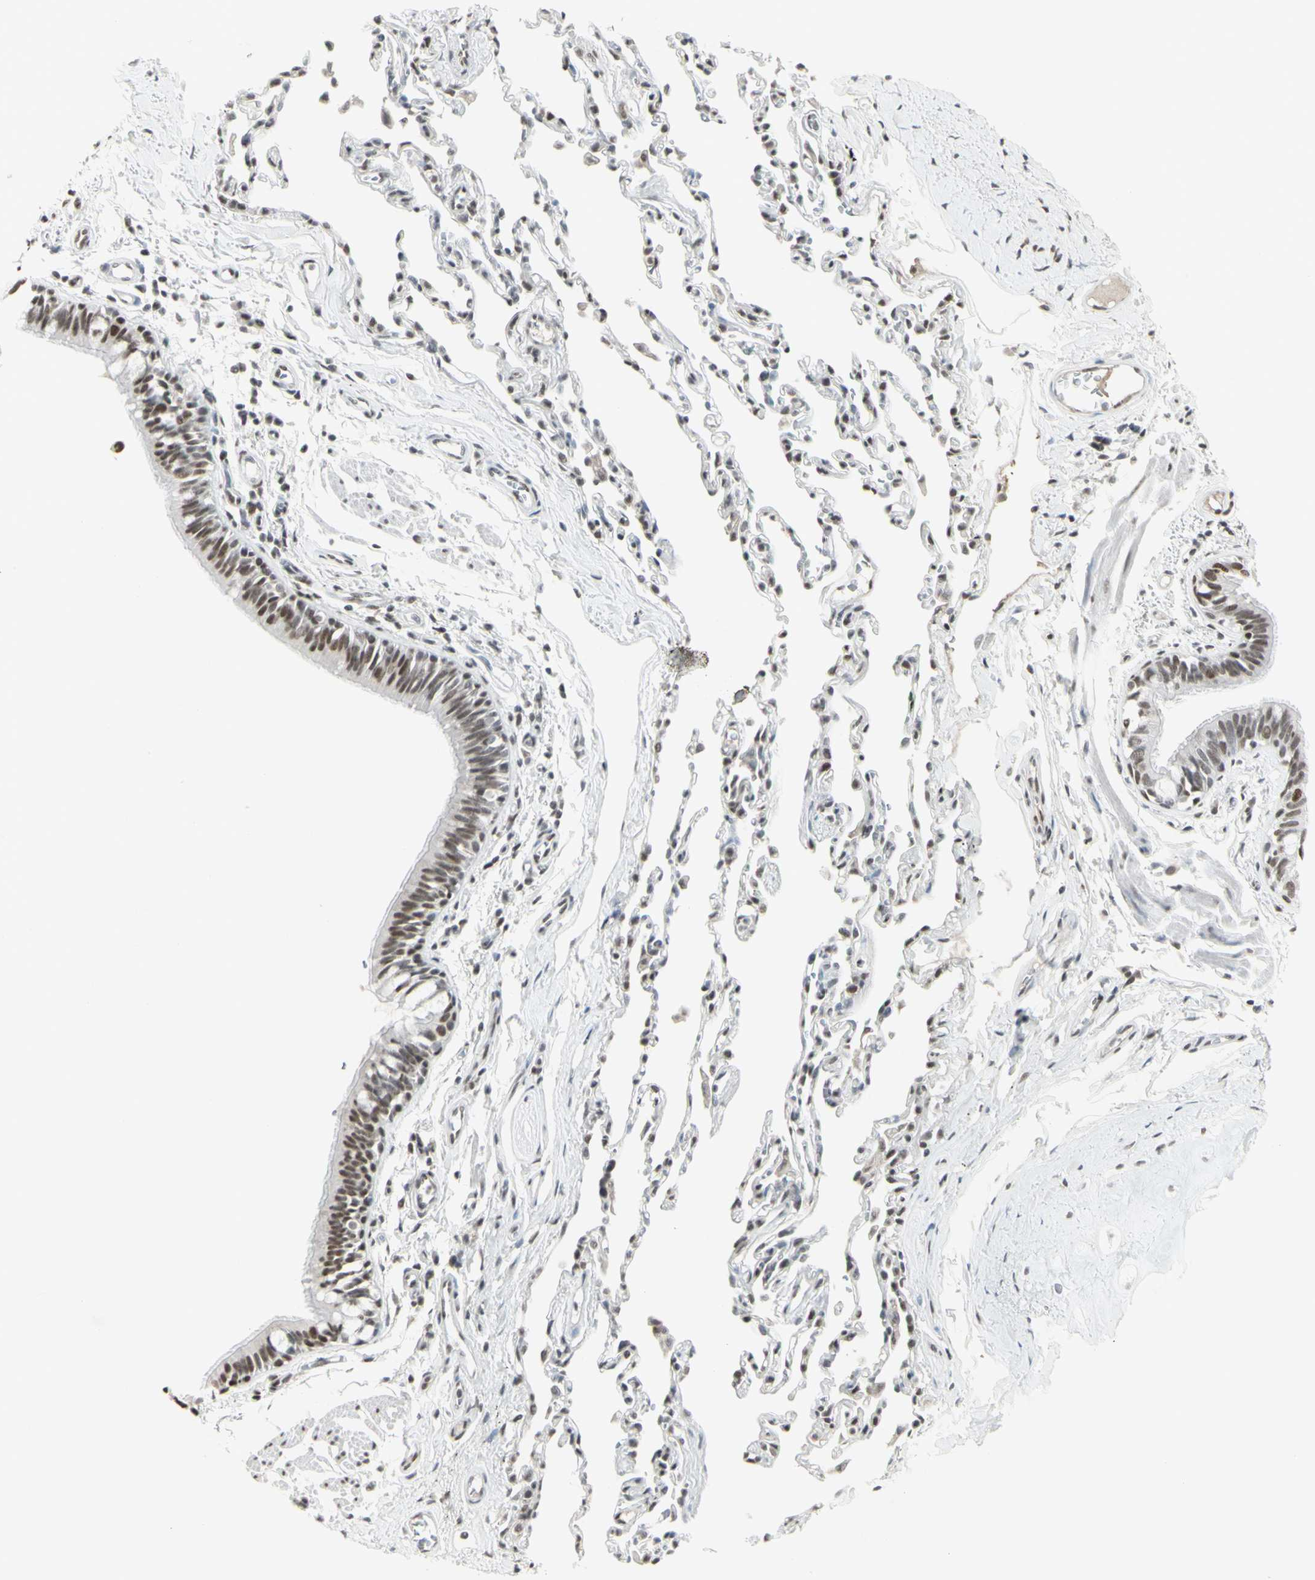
{"staining": {"intensity": "moderate", "quantity": ">75%", "location": "nuclear"}, "tissue": "bronchus", "cell_type": "Respiratory epithelial cells", "image_type": "normal", "snomed": [{"axis": "morphology", "description": "Normal tissue, NOS"}, {"axis": "topography", "description": "Bronchus"}, {"axis": "topography", "description": "Lung"}], "caption": "This is a micrograph of IHC staining of normal bronchus, which shows moderate positivity in the nuclear of respiratory epithelial cells.", "gene": "TRIM28", "patient": {"sex": "male", "age": 64}}